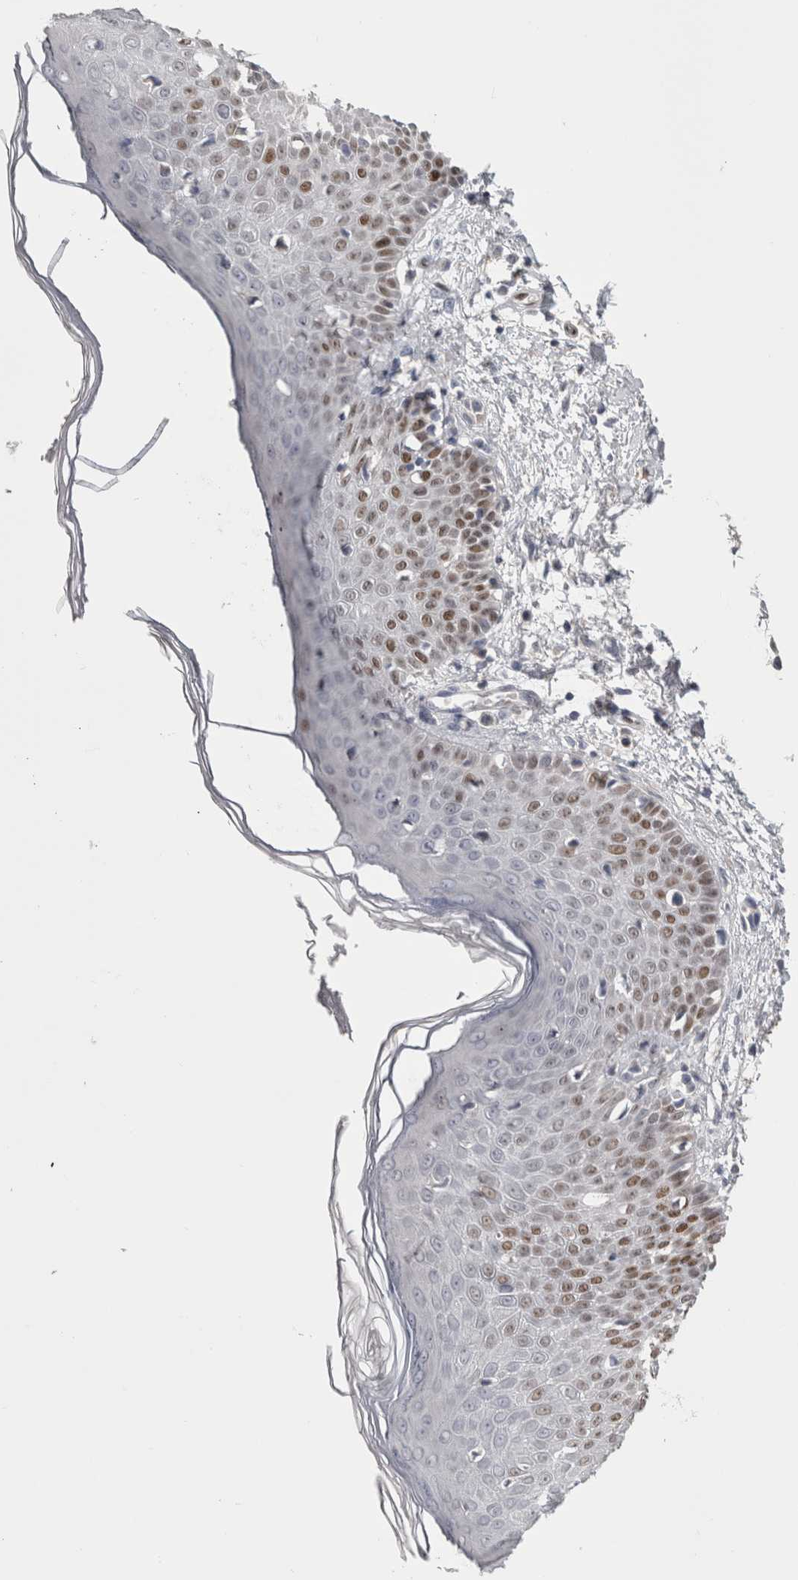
{"staining": {"intensity": "negative", "quantity": "none", "location": "none"}, "tissue": "skin", "cell_type": "Fibroblasts", "image_type": "normal", "snomed": [{"axis": "morphology", "description": "Normal tissue, NOS"}, {"axis": "morphology", "description": "Inflammation, NOS"}, {"axis": "topography", "description": "Skin"}], "caption": "Immunohistochemistry (IHC) photomicrograph of unremarkable human skin stained for a protein (brown), which shows no staining in fibroblasts. (Stains: DAB immunohistochemistry with hematoxylin counter stain, Microscopy: brightfield microscopy at high magnification).", "gene": "IL33", "patient": {"sex": "female", "age": 44}}